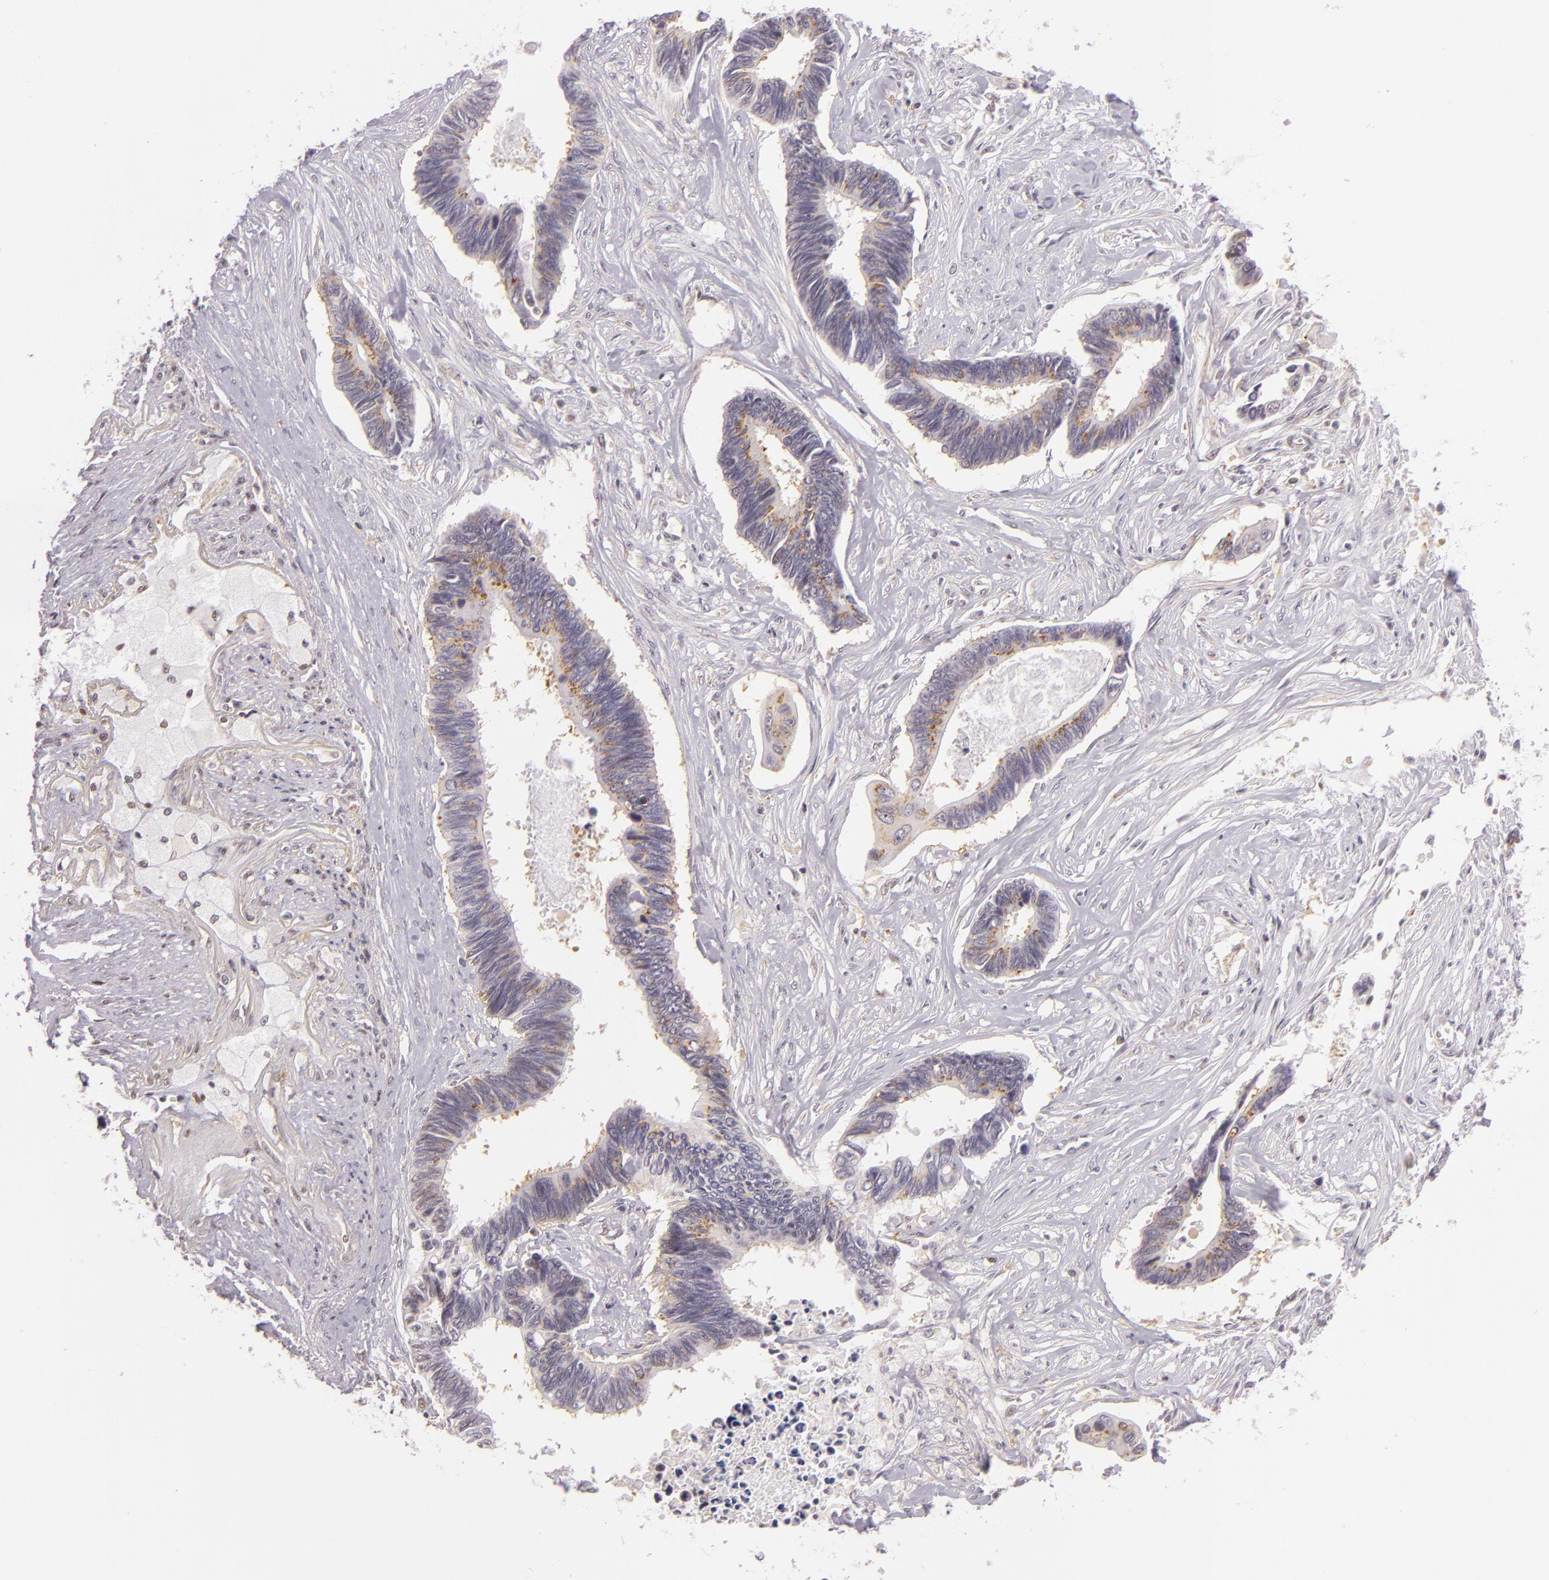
{"staining": {"intensity": "weak", "quantity": "<25%", "location": "cytoplasmic/membranous"}, "tissue": "pancreatic cancer", "cell_type": "Tumor cells", "image_type": "cancer", "snomed": [{"axis": "morphology", "description": "Adenocarcinoma, NOS"}, {"axis": "topography", "description": "Pancreas"}], "caption": "Micrograph shows no protein staining in tumor cells of adenocarcinoma (pancreatic) tissue.", "gene": "IMPDH1", "patient": {"sex": "male", "age": 69}}